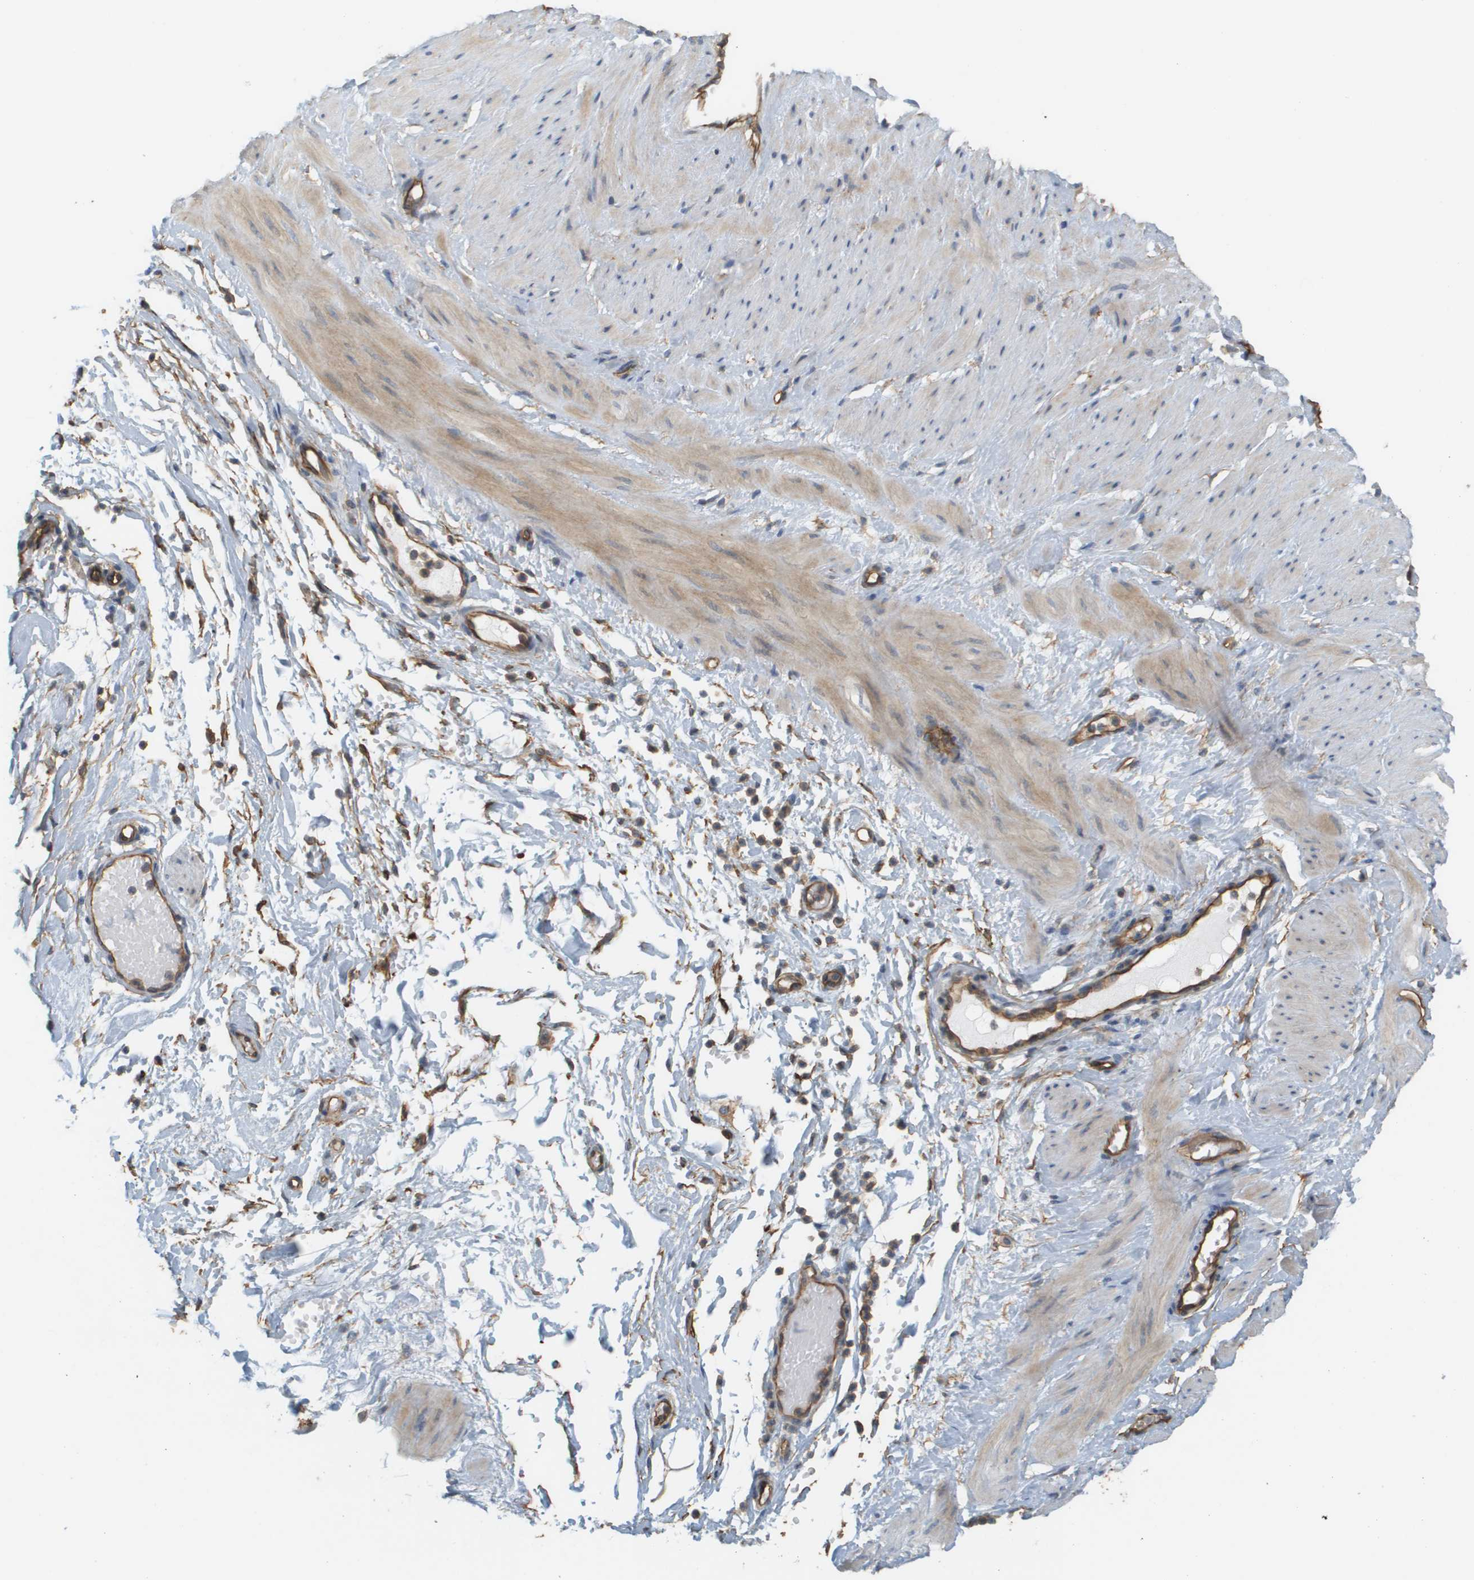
{"staining": {"intensity": "weak", "quantity": ">75%", "location": "cytoplasmic/membranous"}, "tissue": "adipose tissue", "cell_type": "Adipocytes", "image_type": "normal", "snomed": [{"axis": "morphology", "description": "Normal tissue, NOS"}, {"axis": "topography", "description": "Soft tissue"}, {"axis": "topography", "description": "Vascular tissue"}], "caption": "Immunohistochemical staining of benign human adipose tissue shows >75% levels of weak cytoplasmic/membranous protein staining in about >75% of adipocytes.", "gene": "SGMS2", "patient": {"sex": "female", "age": 35}}